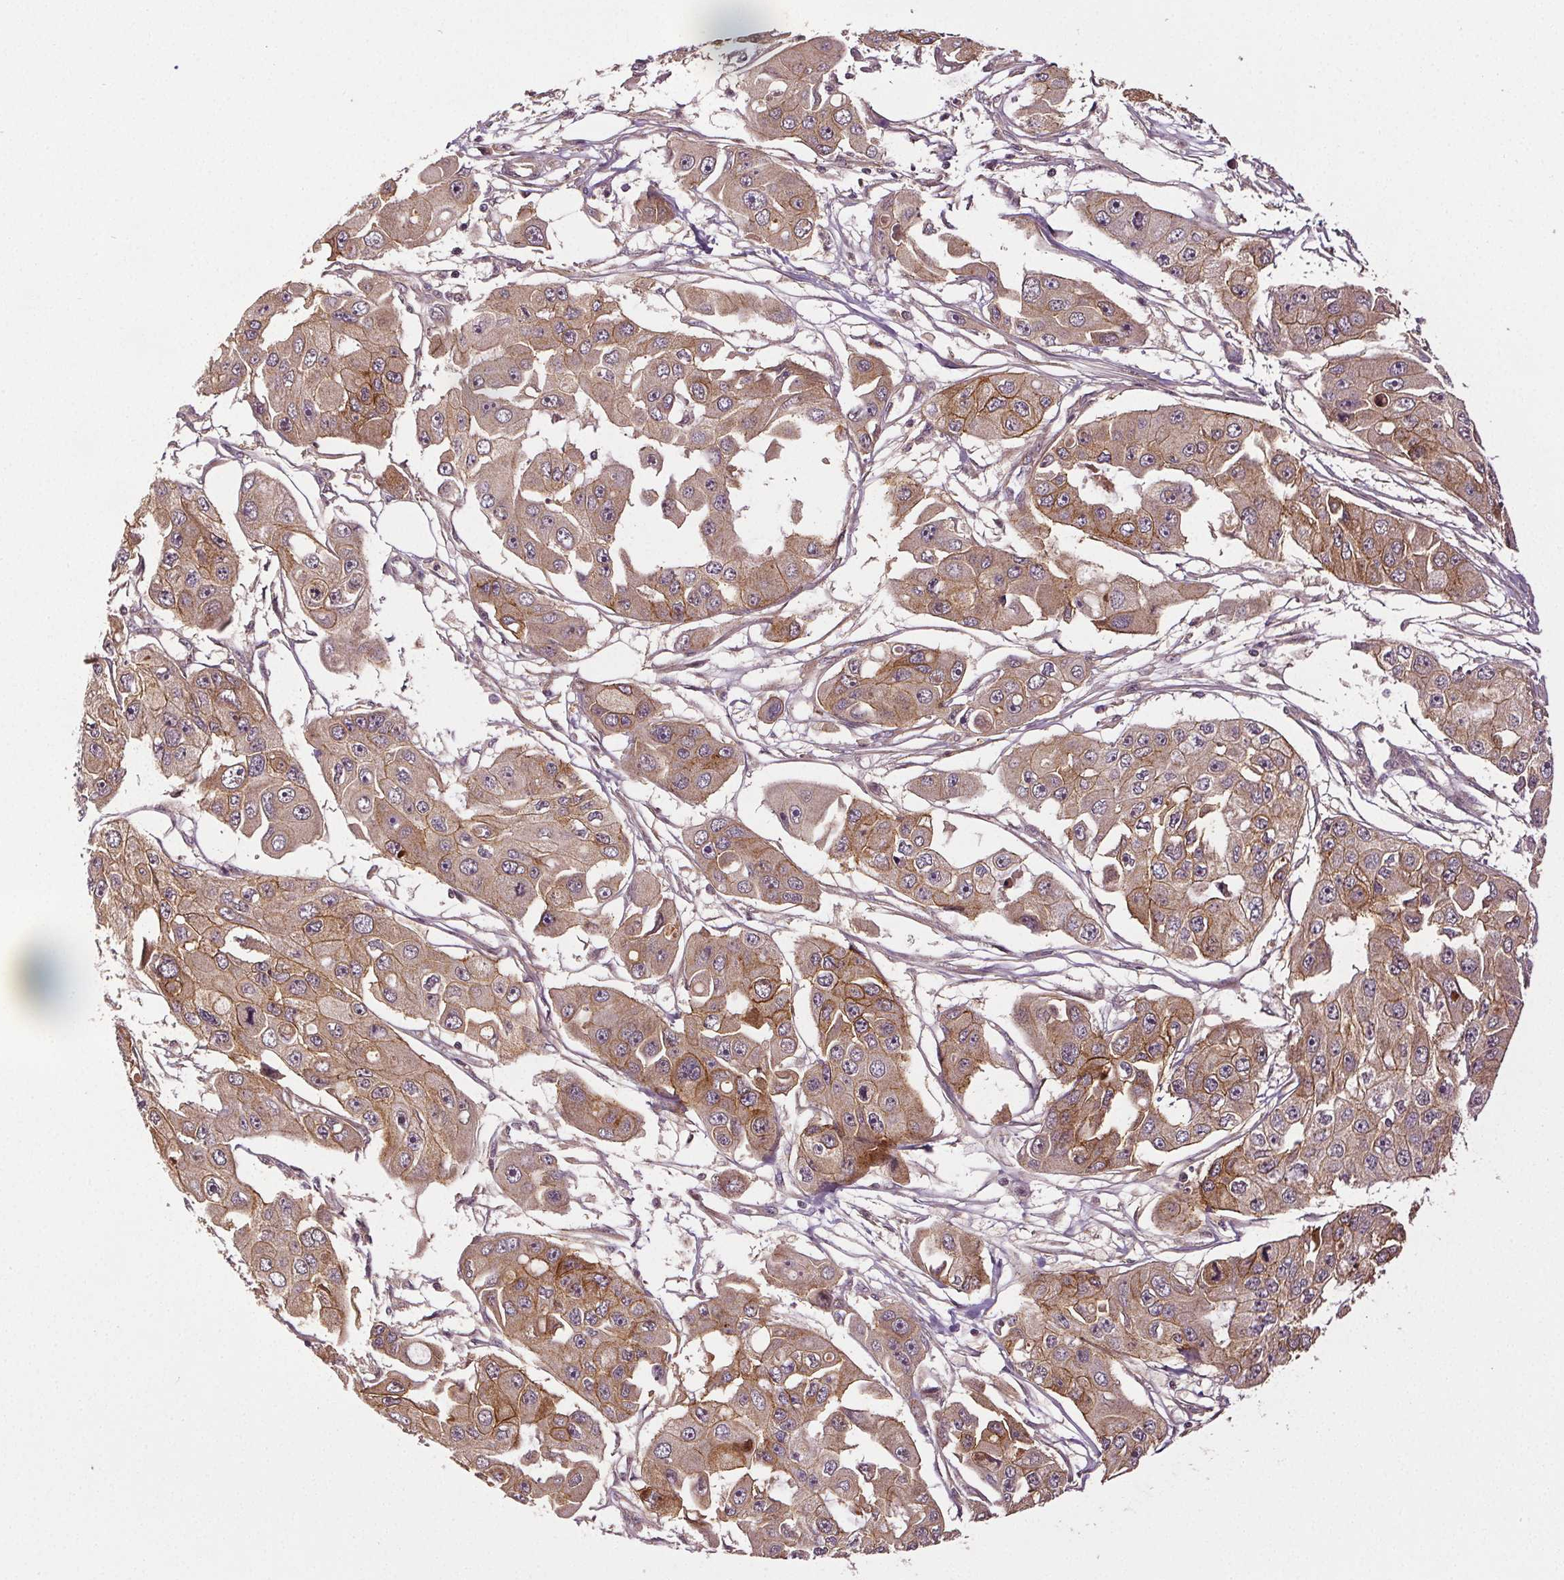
{"staining": {"intensity": "moderate", "quantity": "25%-75%", "location": "cytoplasmic/membranous"}, "tissue": "ovarian cancer", "cell_type": "Tumor cells", "image_type": "cancer", "snomed": [{"axis": "morphology", "description": "Cystadenocarcinoma, serous, NOS"}, {"axis": "topography", "description": "Ovary"}], "caption": "Immunohistochemical staining of ovarian cancer reveals medium levels of moderate cytoplasmic/membranous positivity in about 25%-75% of tumor cells.", "gene": "EPHB3", "patient": {"sex": "female", "age": 56}}